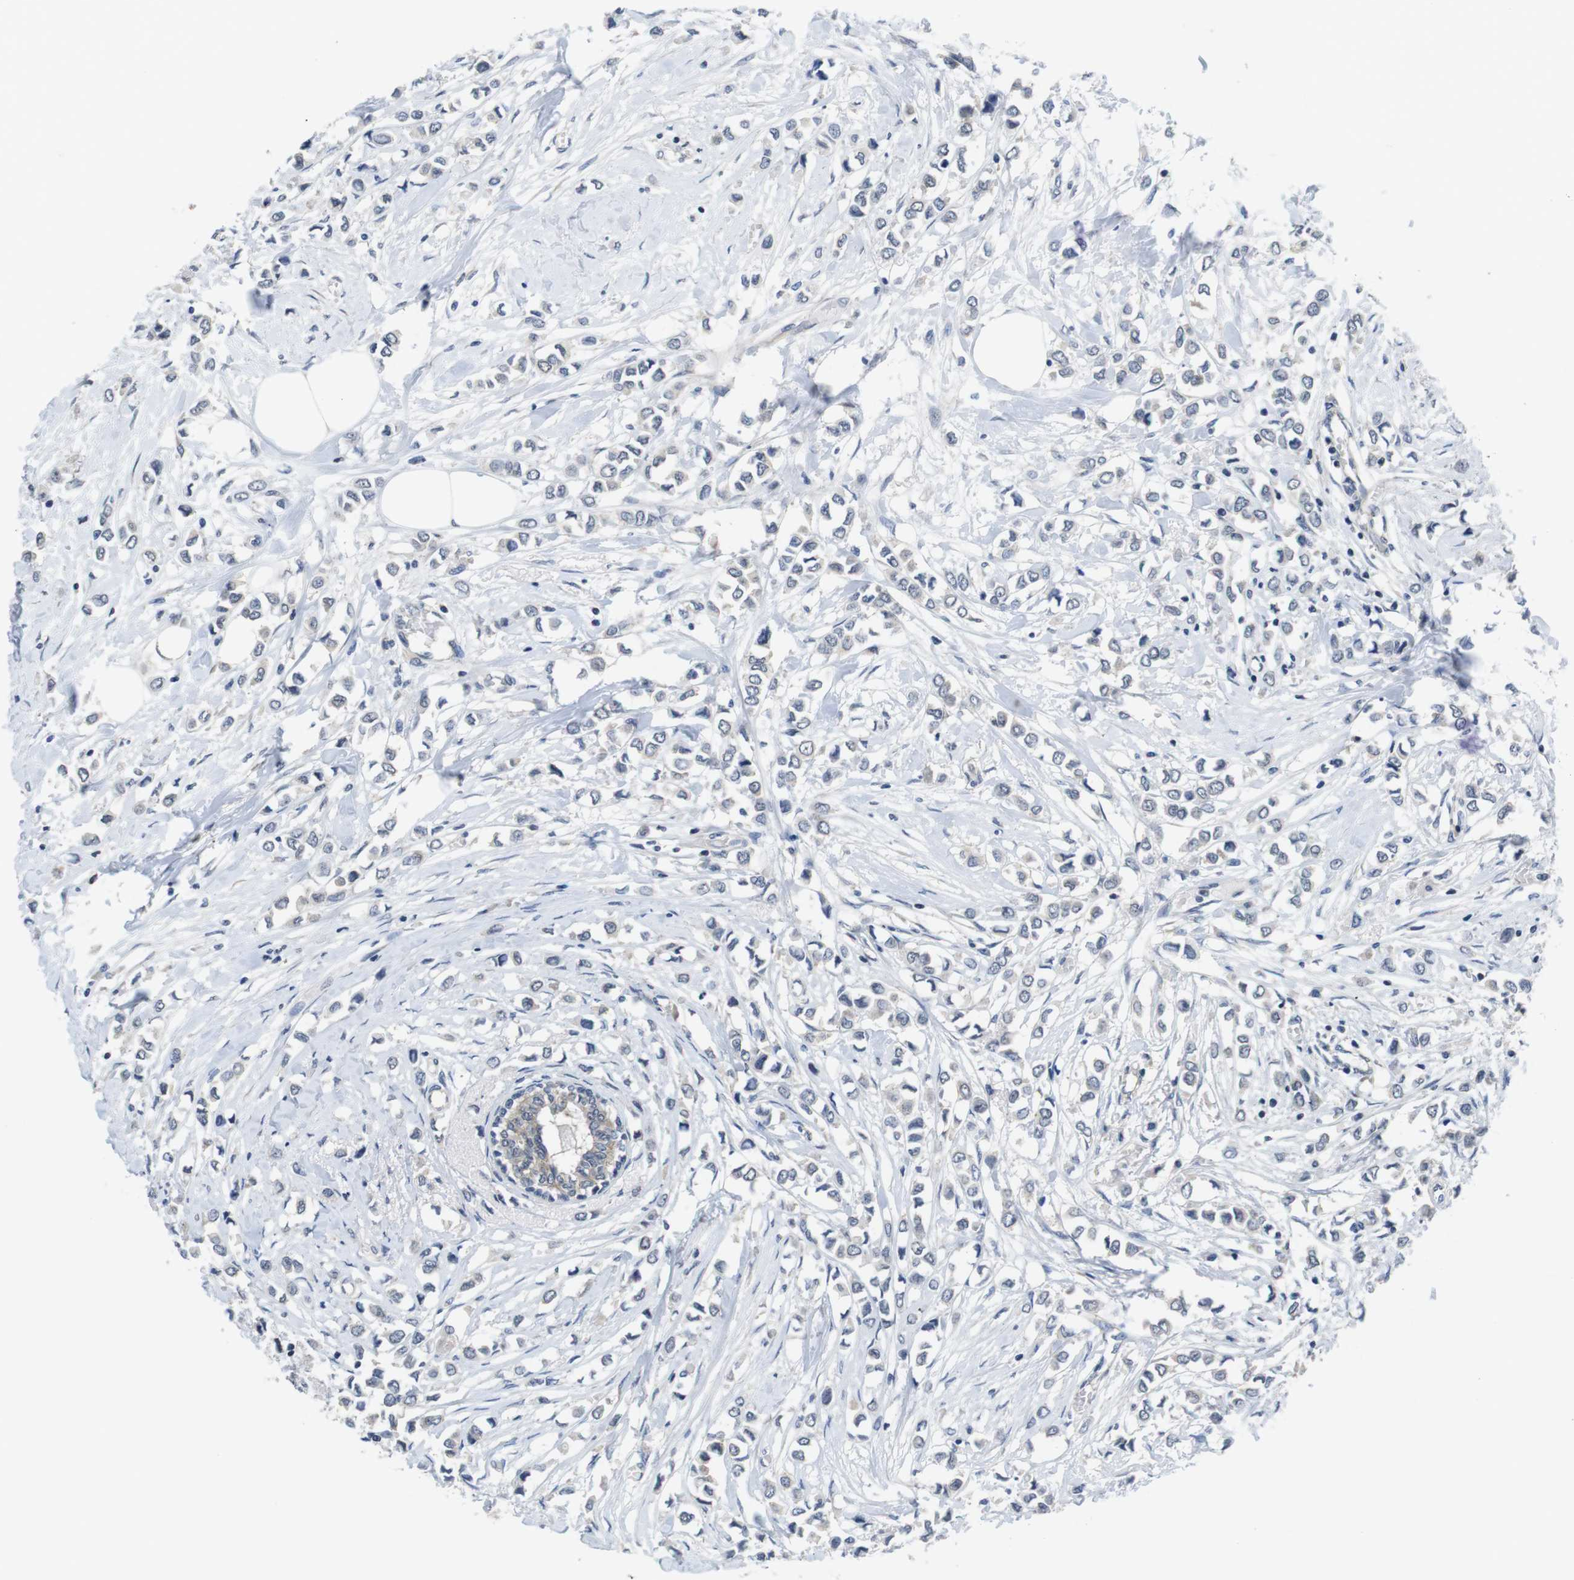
{"staining": {"intensity": "negative", "quantity": "none", "location": "none"}, "tissue": "breast cancer", "cell_type": "Tumor cells", "image_type": "cancer", "snomed": [{"axis": "morphology", "description": "Lobular carcinoma"}, {"axis": "topography", "description": "Breast"}], "caption": "IHC histopathology image of breast cancer stained for a protein (brown), which displays no expression in tumor cells.", "gene": "FADD", "patient": {"sex": "female", "age": 51}}